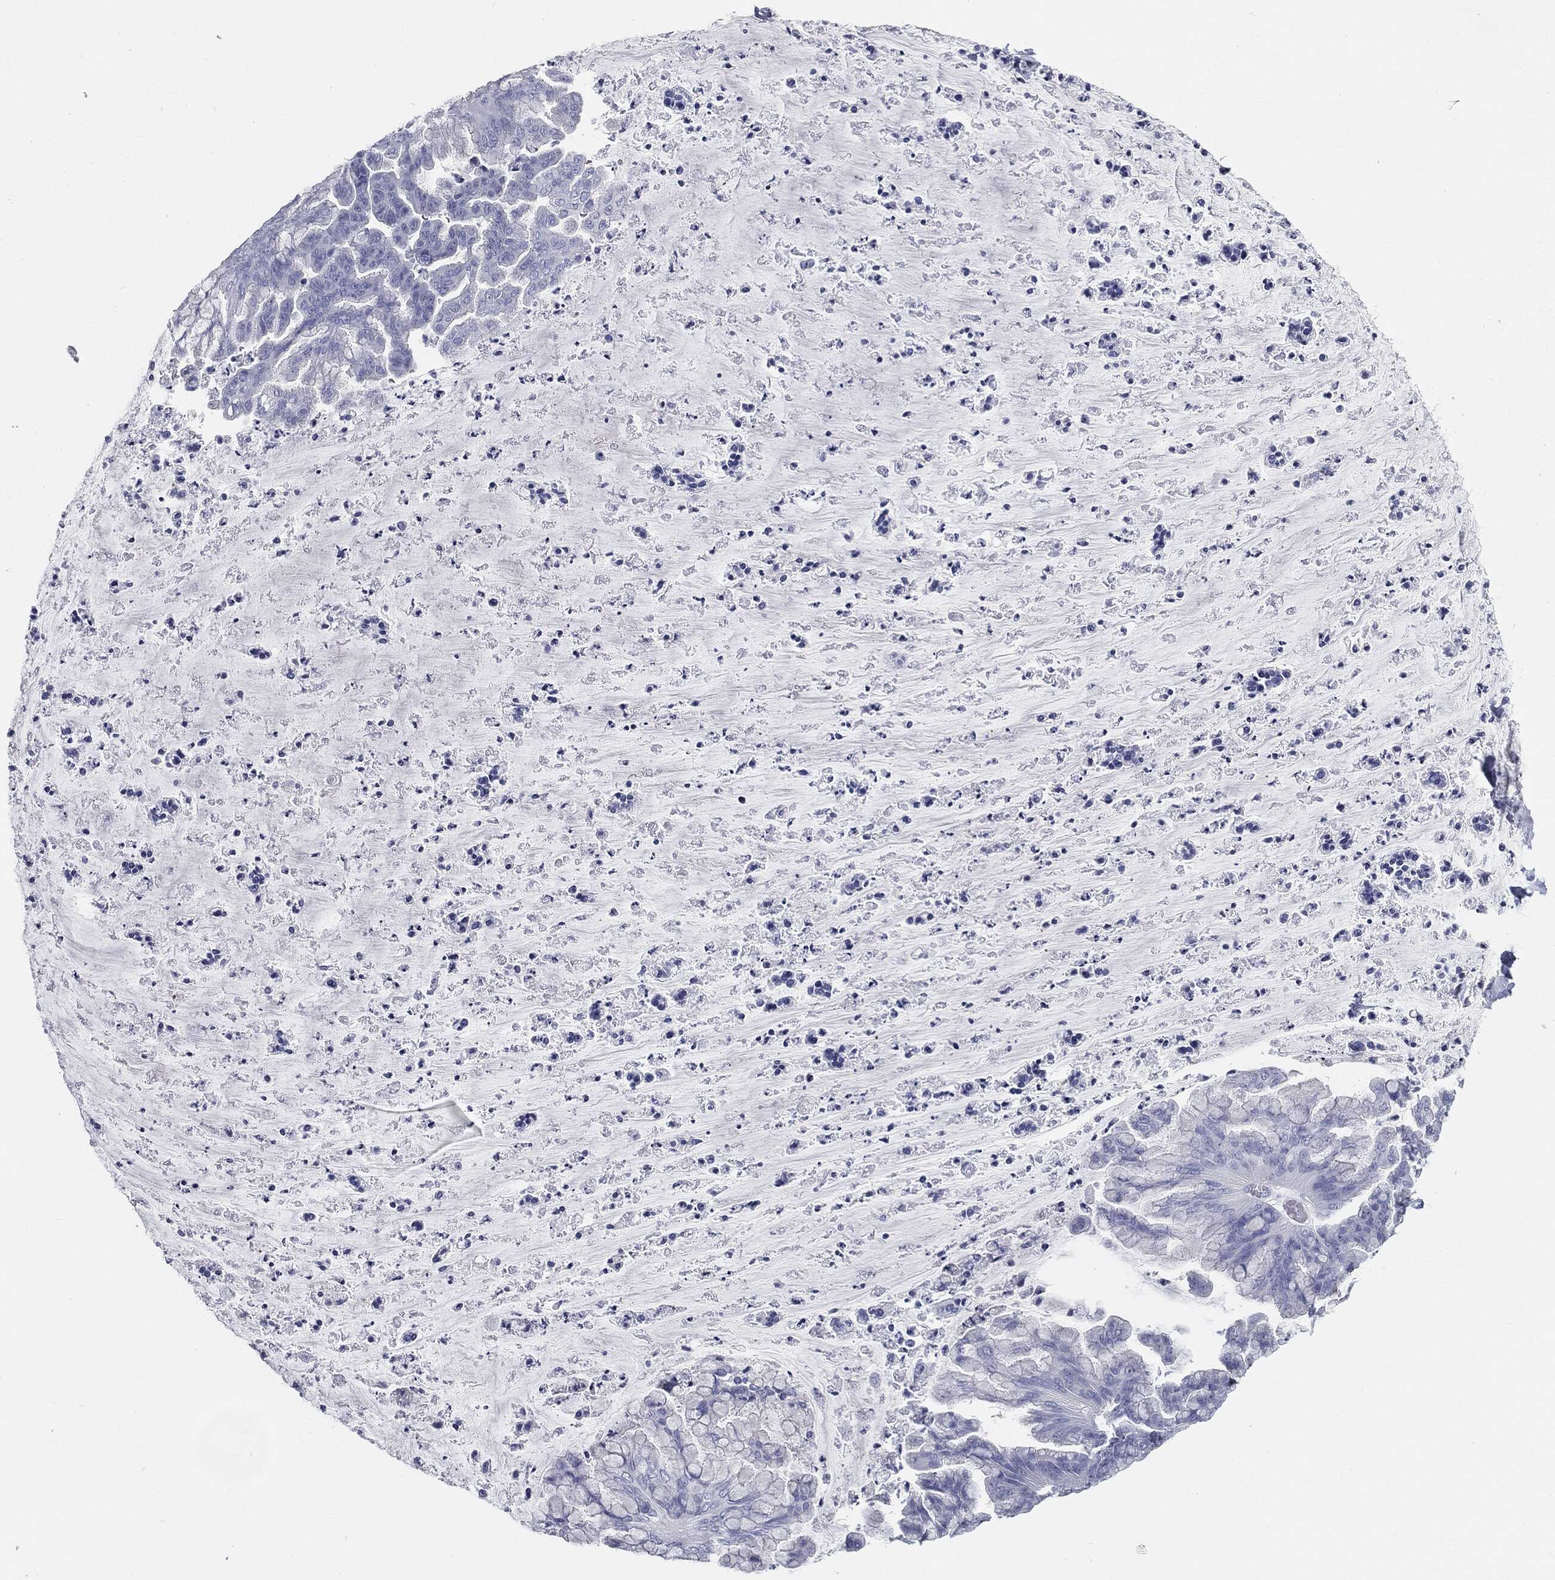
{"staining": {"intensity": "negative", "quantity": "none", "location": "none"}, "tissue": "ovarian cancer", "cell_type": "Tumor cells", "image_type": "cancer", "snomed": [{"axis": "morphology", "description": "Cystadenocarcinoma, mucinous, NOS"}, {"axis": "topography", "description": "Ovary"}], "caption": "DAB immunohistochemical staining of ovarian cancer shows no significant expression in tumor cells. Brightfield microscopy of immunohistochemistry stained with DAB (3,3'-diaminobenzidine) (brown) and hematoxylin (blue), captured at high magnification.", "gene": "CUZD1", "patient": {"sex": "female", "age": 67}}